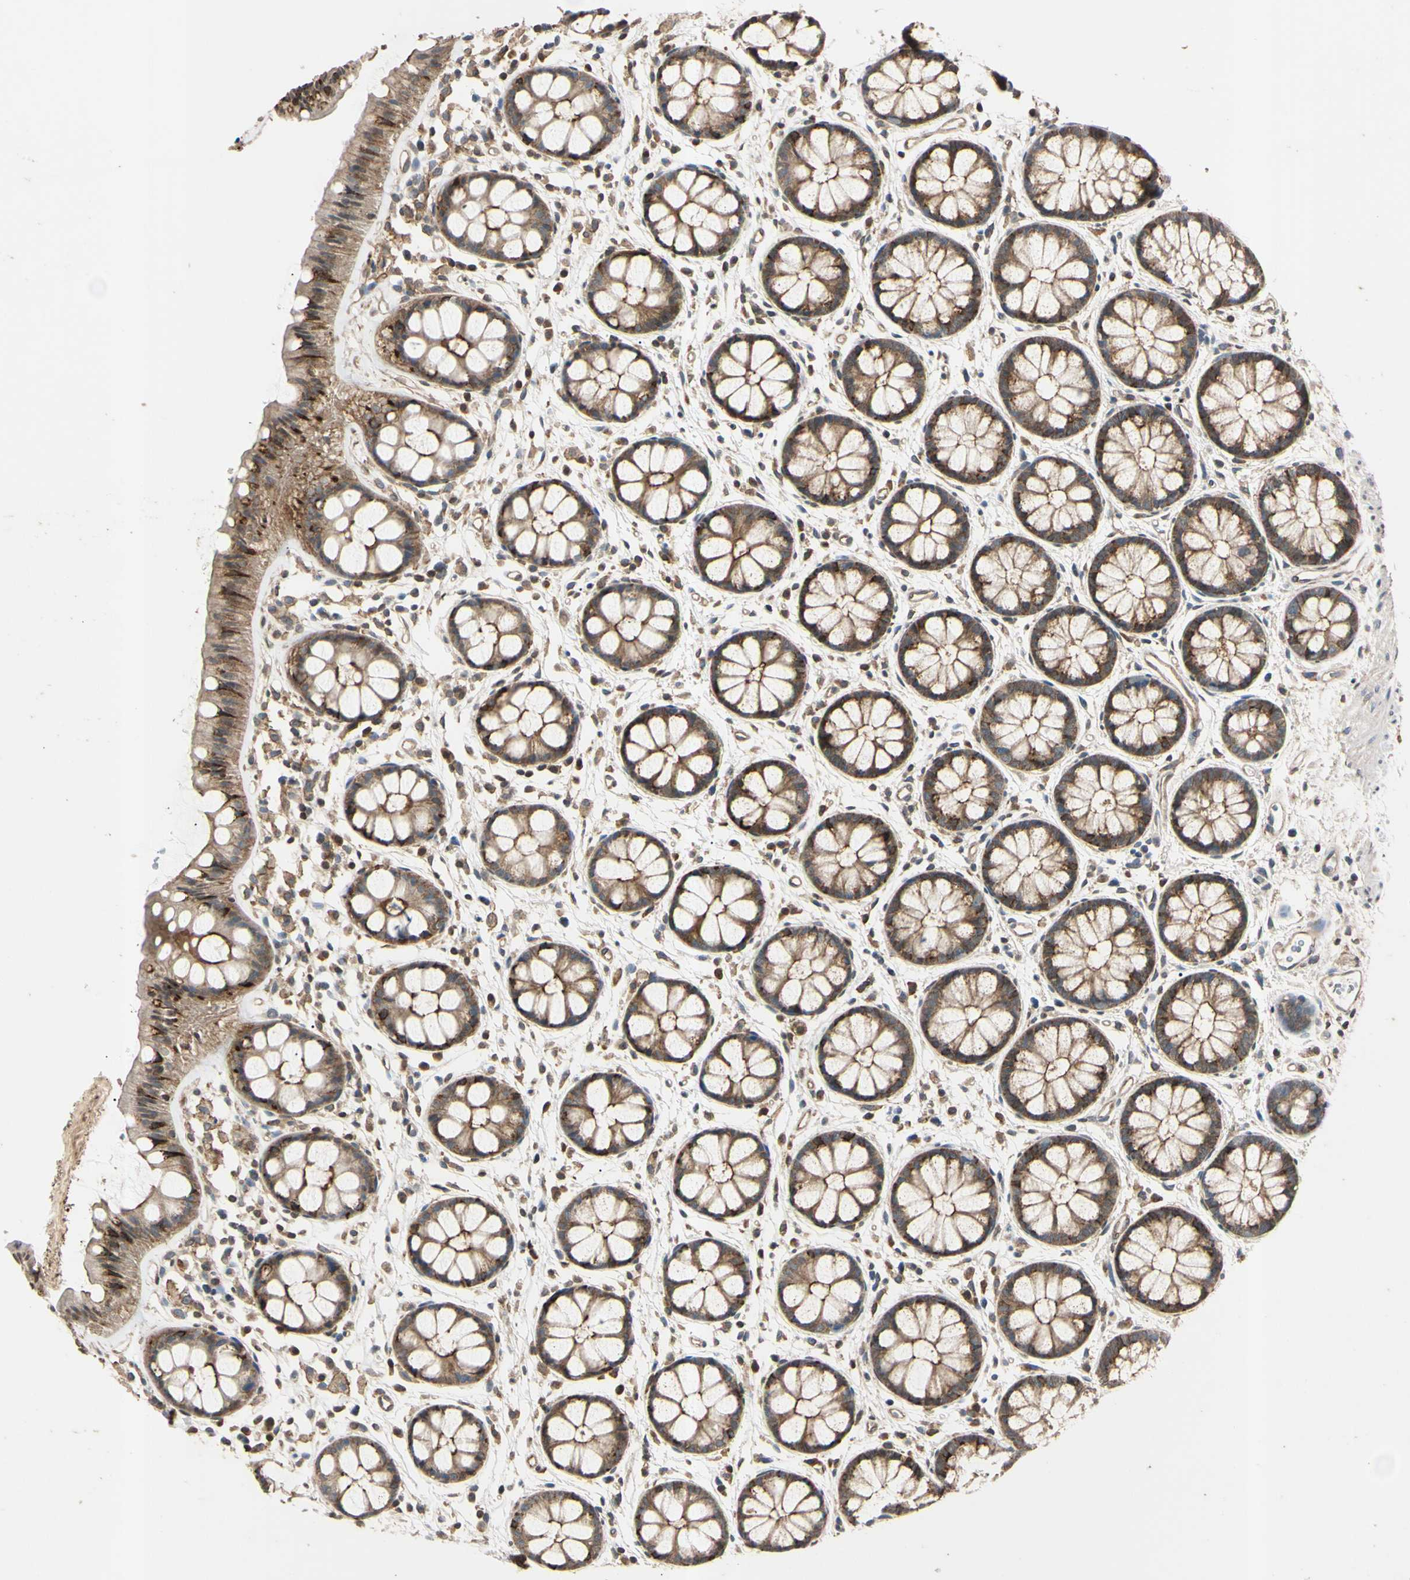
{"staining": {"intensity": "strong", "quantity": ">75%", "location": "cytoplasmic/membranous"}, "tissue": "rectum", "cell_type": "Glandular cells", "image_type": "normal", "snomed": [{"axis": "morphology", "description": "Normal tissue, NOS"}, {"axis": "topography", "description": "Rectum"}], "caption": "An image showing strong cytoplasmic/membranous expression in approximately >75% of glandular cells in normal rectum, as visualized by brown immunohistochemical staining.", "gene": "EPN1", "patient": {"sex": "female", "age": 66}}